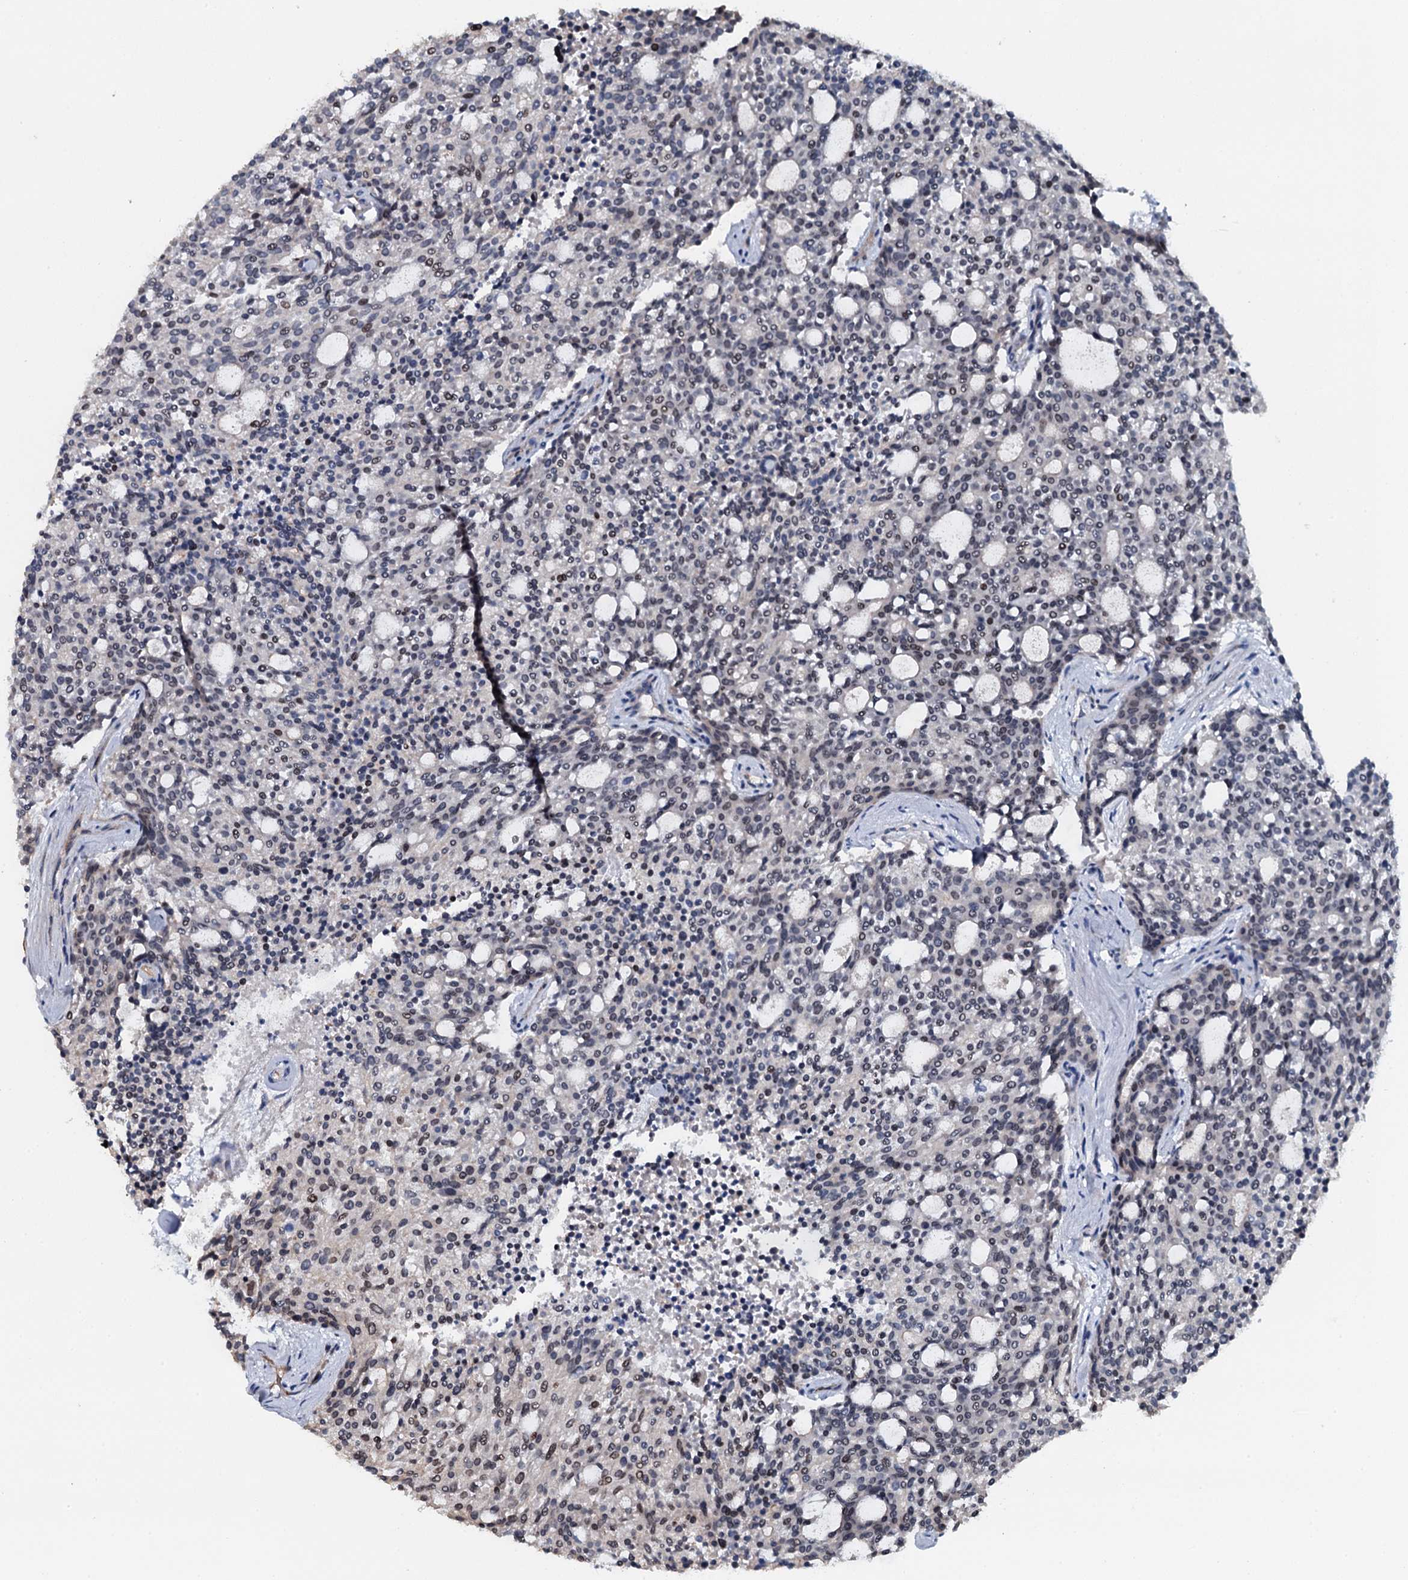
{"staining": {"intensity": "weak", "quantity": "25%-75%", "location": "nuclear"}, "tissue": "carcinoid", "cell_type": "Tumor cells", "image_type": "cancer", "snomed": [{"axis": "morphology", "description": "Carcinoid, malignant, NOS"}, {"axis": "topography", "description": "Pancreas"}], "caption": "DAB (3,3'-diaminobenzidine) immunohistochemical staining of carcinoid (malignant) shows weak nuclear protein positivity in about 25%-75% of tumor cells.", "gene": "LYG2", "patient": {"sex": "female", "age": 54}}